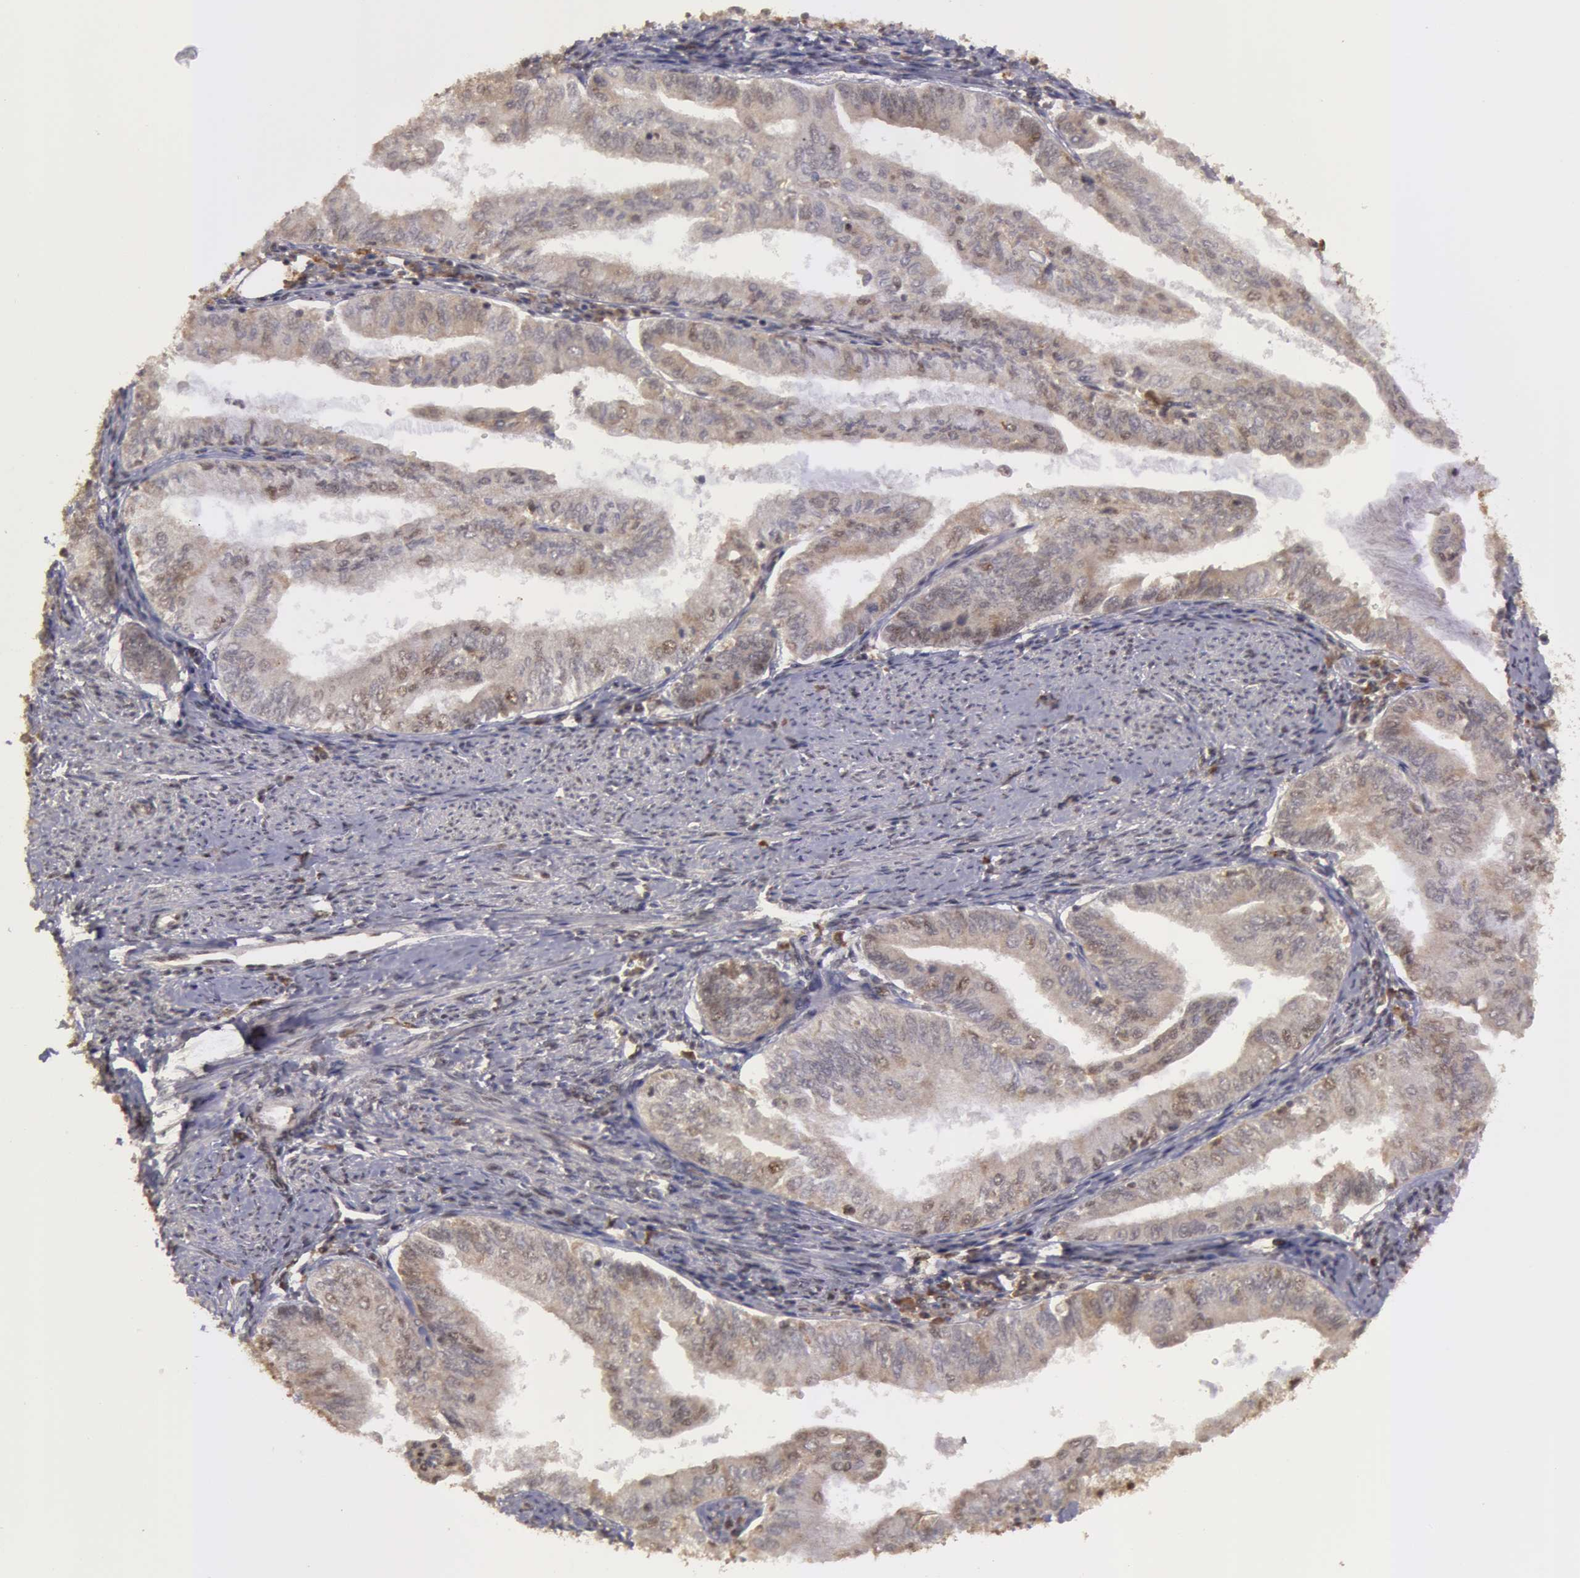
{"staining": {"intensity": "weak", "quantity": ">75%", "location": "cytoplasmic/membranous"}, "tissue": "endometrial cancer", "cell_type": "Tumor cells", "image_type": "cancer", "snomed": [{"axis": "morphology", "description": "Adenocarcinoma, NOS"}, {"axis": "topography", "description": "Endometrium"}], "caption": "Endometrial adenocarcinoma was stained to show a protein in brown. There is low levels of weak cytoplasmic/membranous staining in about >75% of tumor cells.", "gene": "GLIS1", "patient": {"sex": "female", "age": 66}}